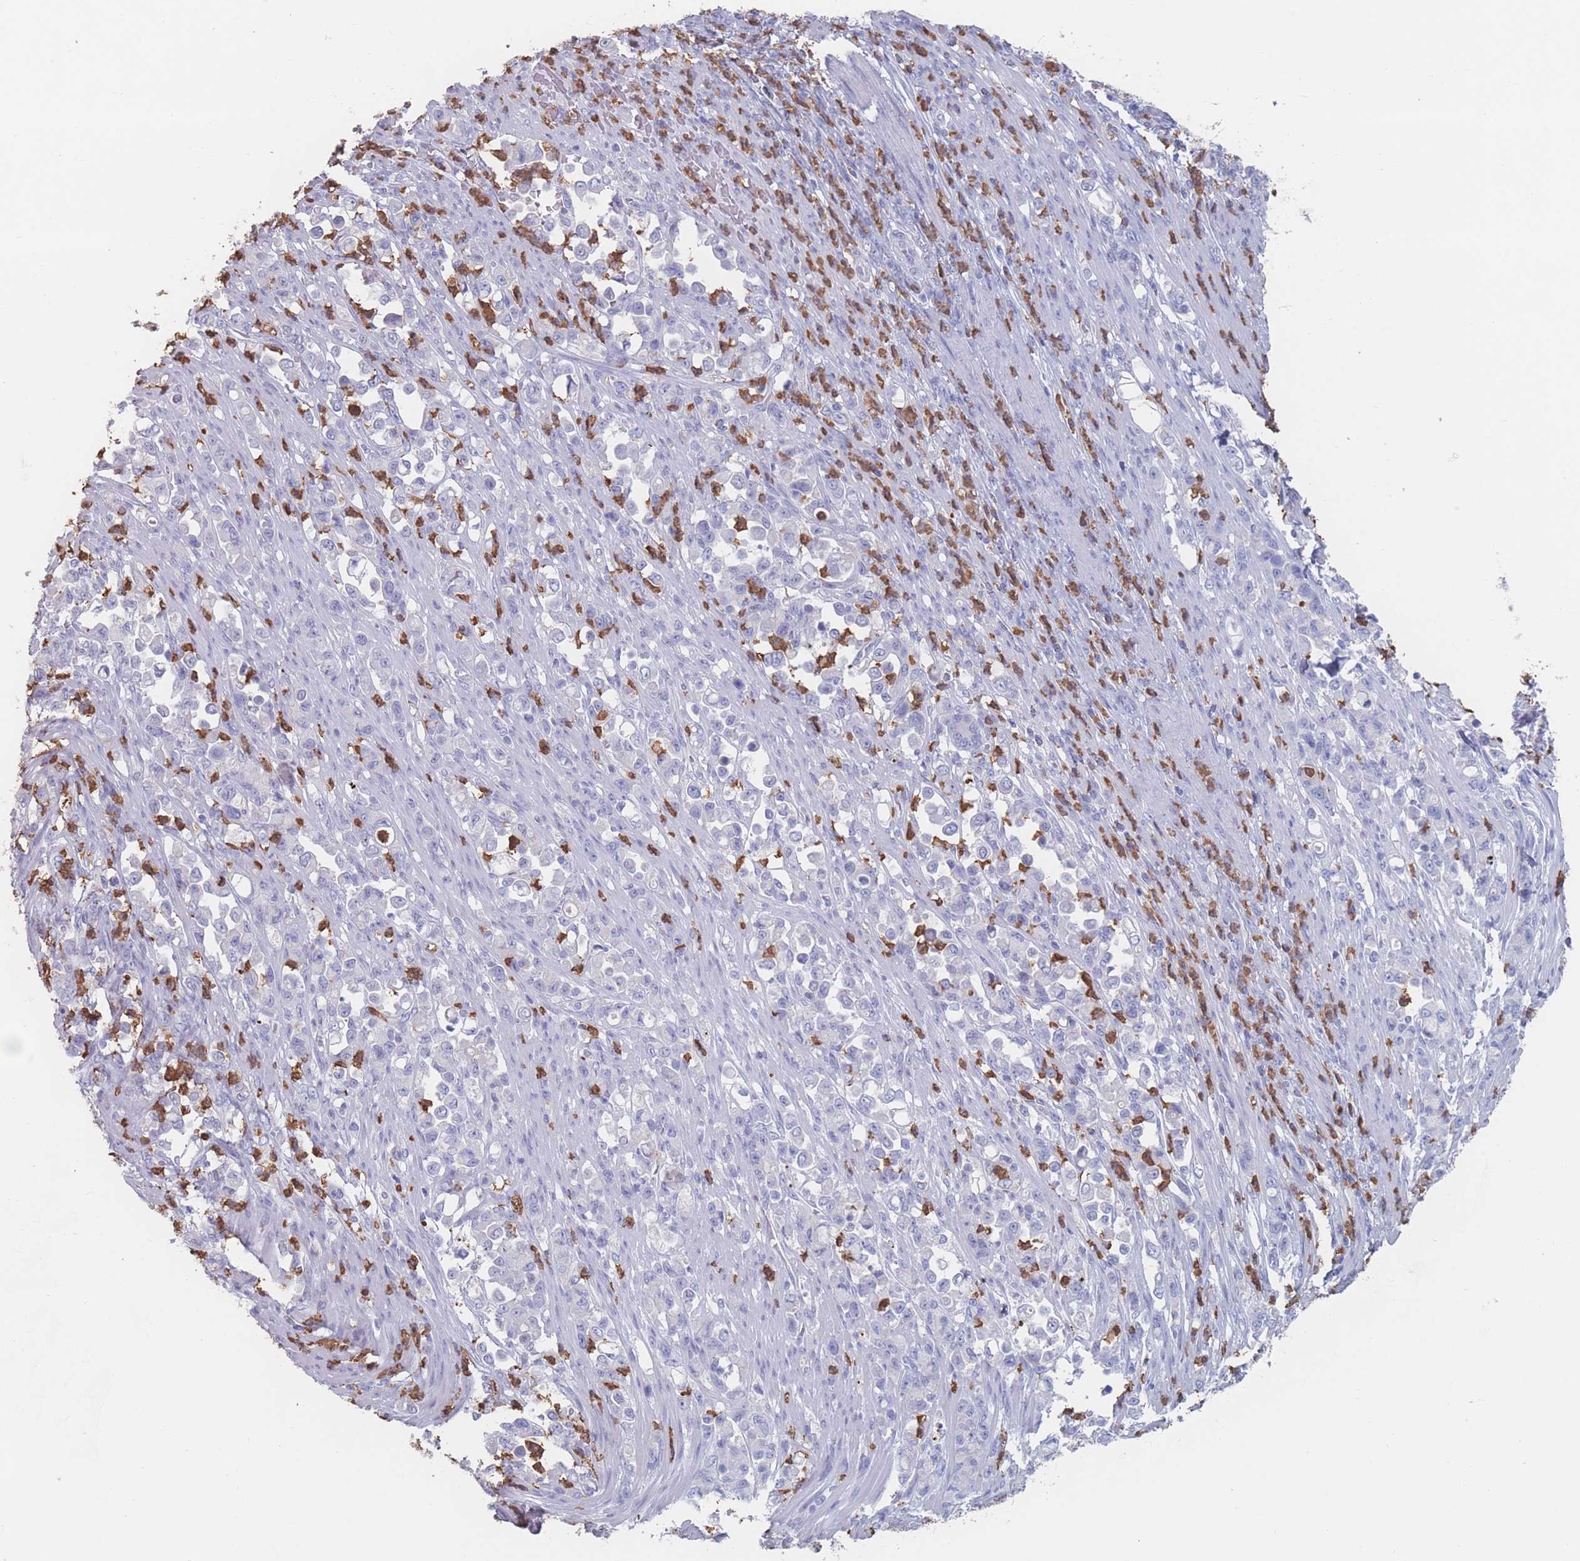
{"staining": {"intensity": "negative", "quantity": "none", "location": "none"}, "tissue": "stomach cancer", "cell_type": "Tumor cells", "image_type": "cancer", "snomed": [{"axis": "morphology", "description": "Normal tissue, NOS"}, {"axis": "morphology", "description": "Adenocarcinoma, NOS"}, {"axis": "topography", "description": "Stomach"}], "caption": "There is no significant expression in tumor cells of stomach cancer.", "gene": "ATP1A3", "patient": {"sex": "female", "age": 79}}